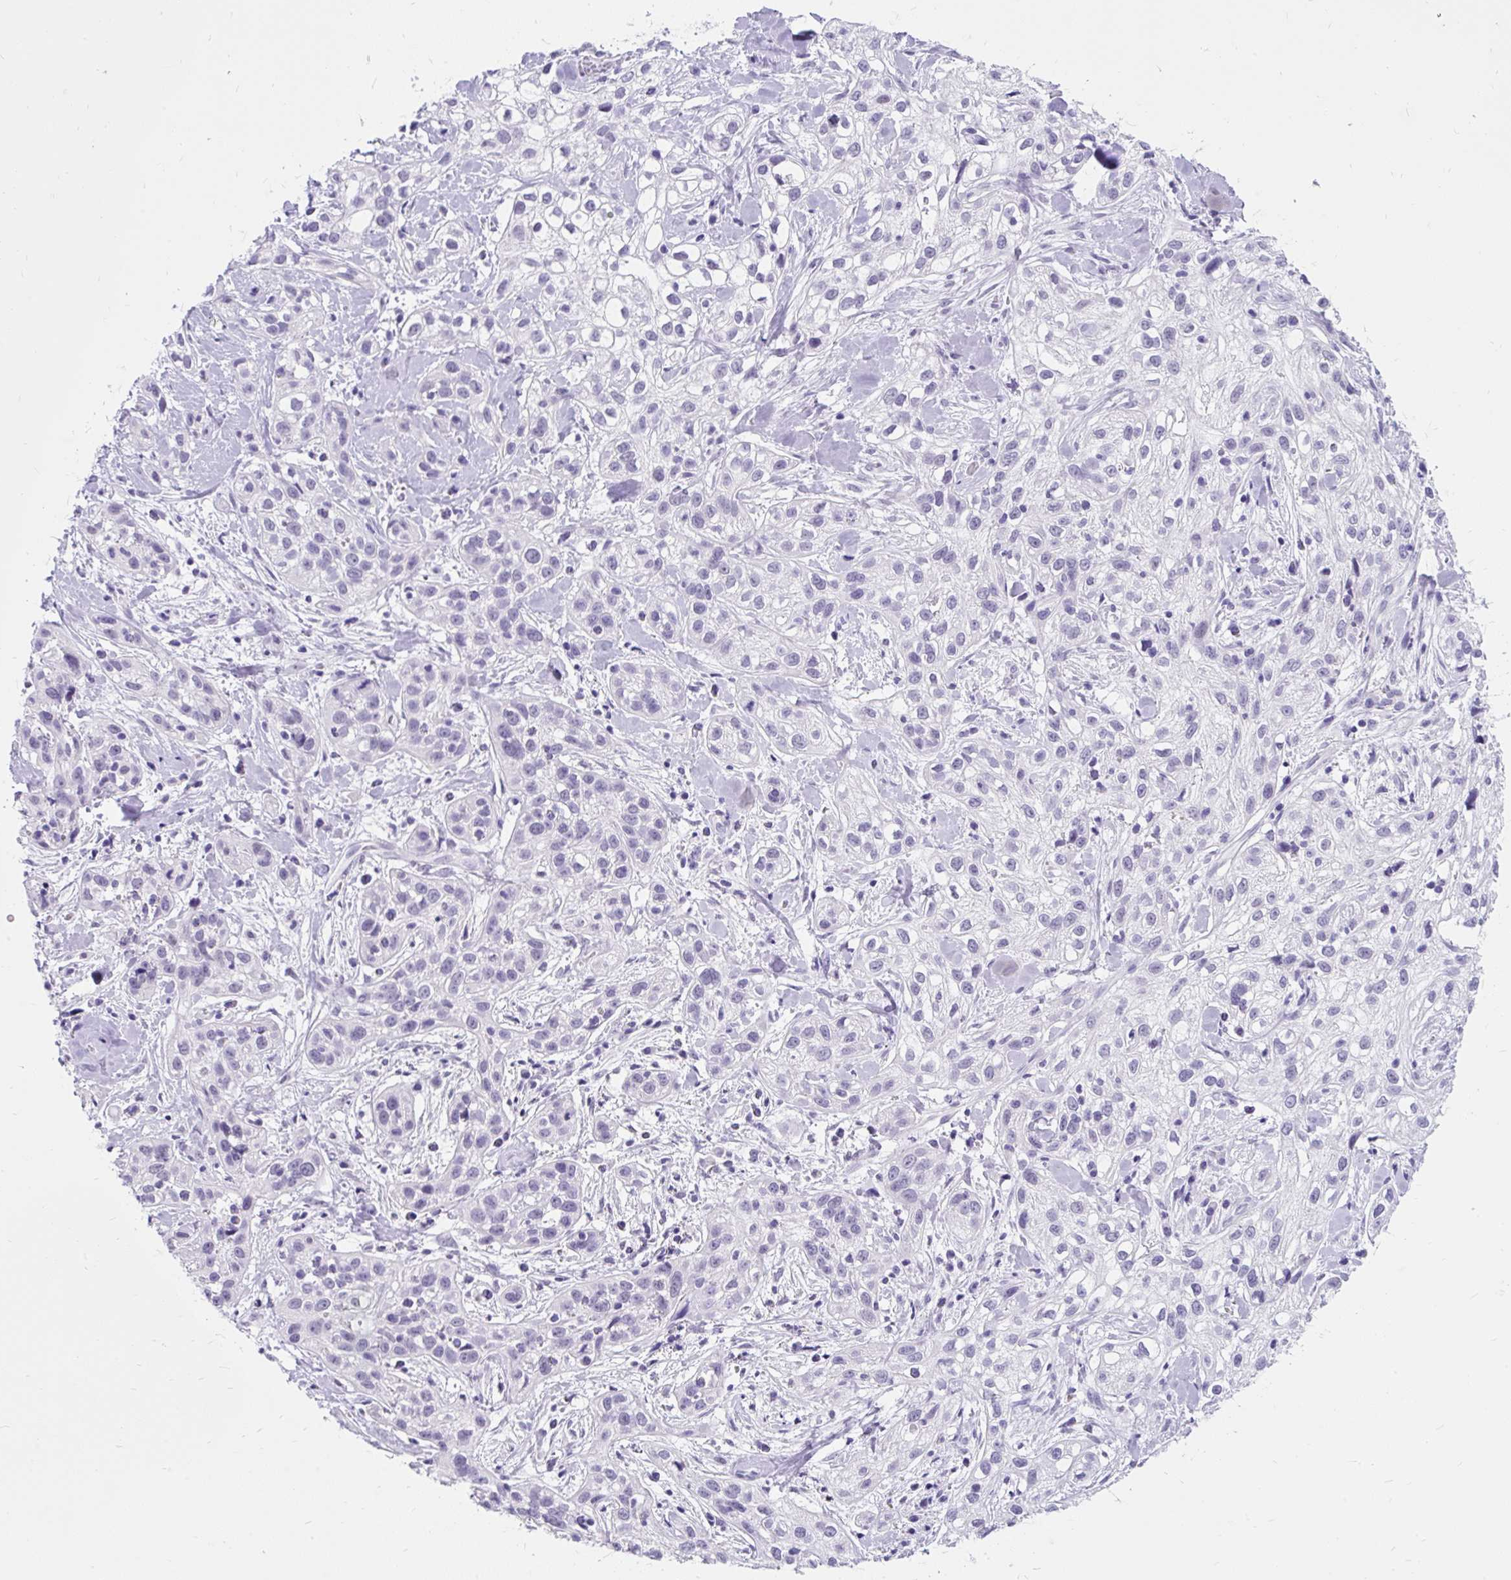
{"staining": {"intensity": "negative", "quantity": "none", "location": "none"}, "tissue": "skin cancer", "cell_type": "Tumor cells", "image_type": "cancer", "snomed": [{"axis": "morphology", "description": "Squamous cell carcinoma, NOS"}, {"axis": "topography", "description": "Skin"}], "caption": "Immunohistochemistry of skin squamous cell carcinoma shows no positivity in tumor cells.", "gene": "SCGB1A1", "patient": {"sex": "male", "age": 82}}